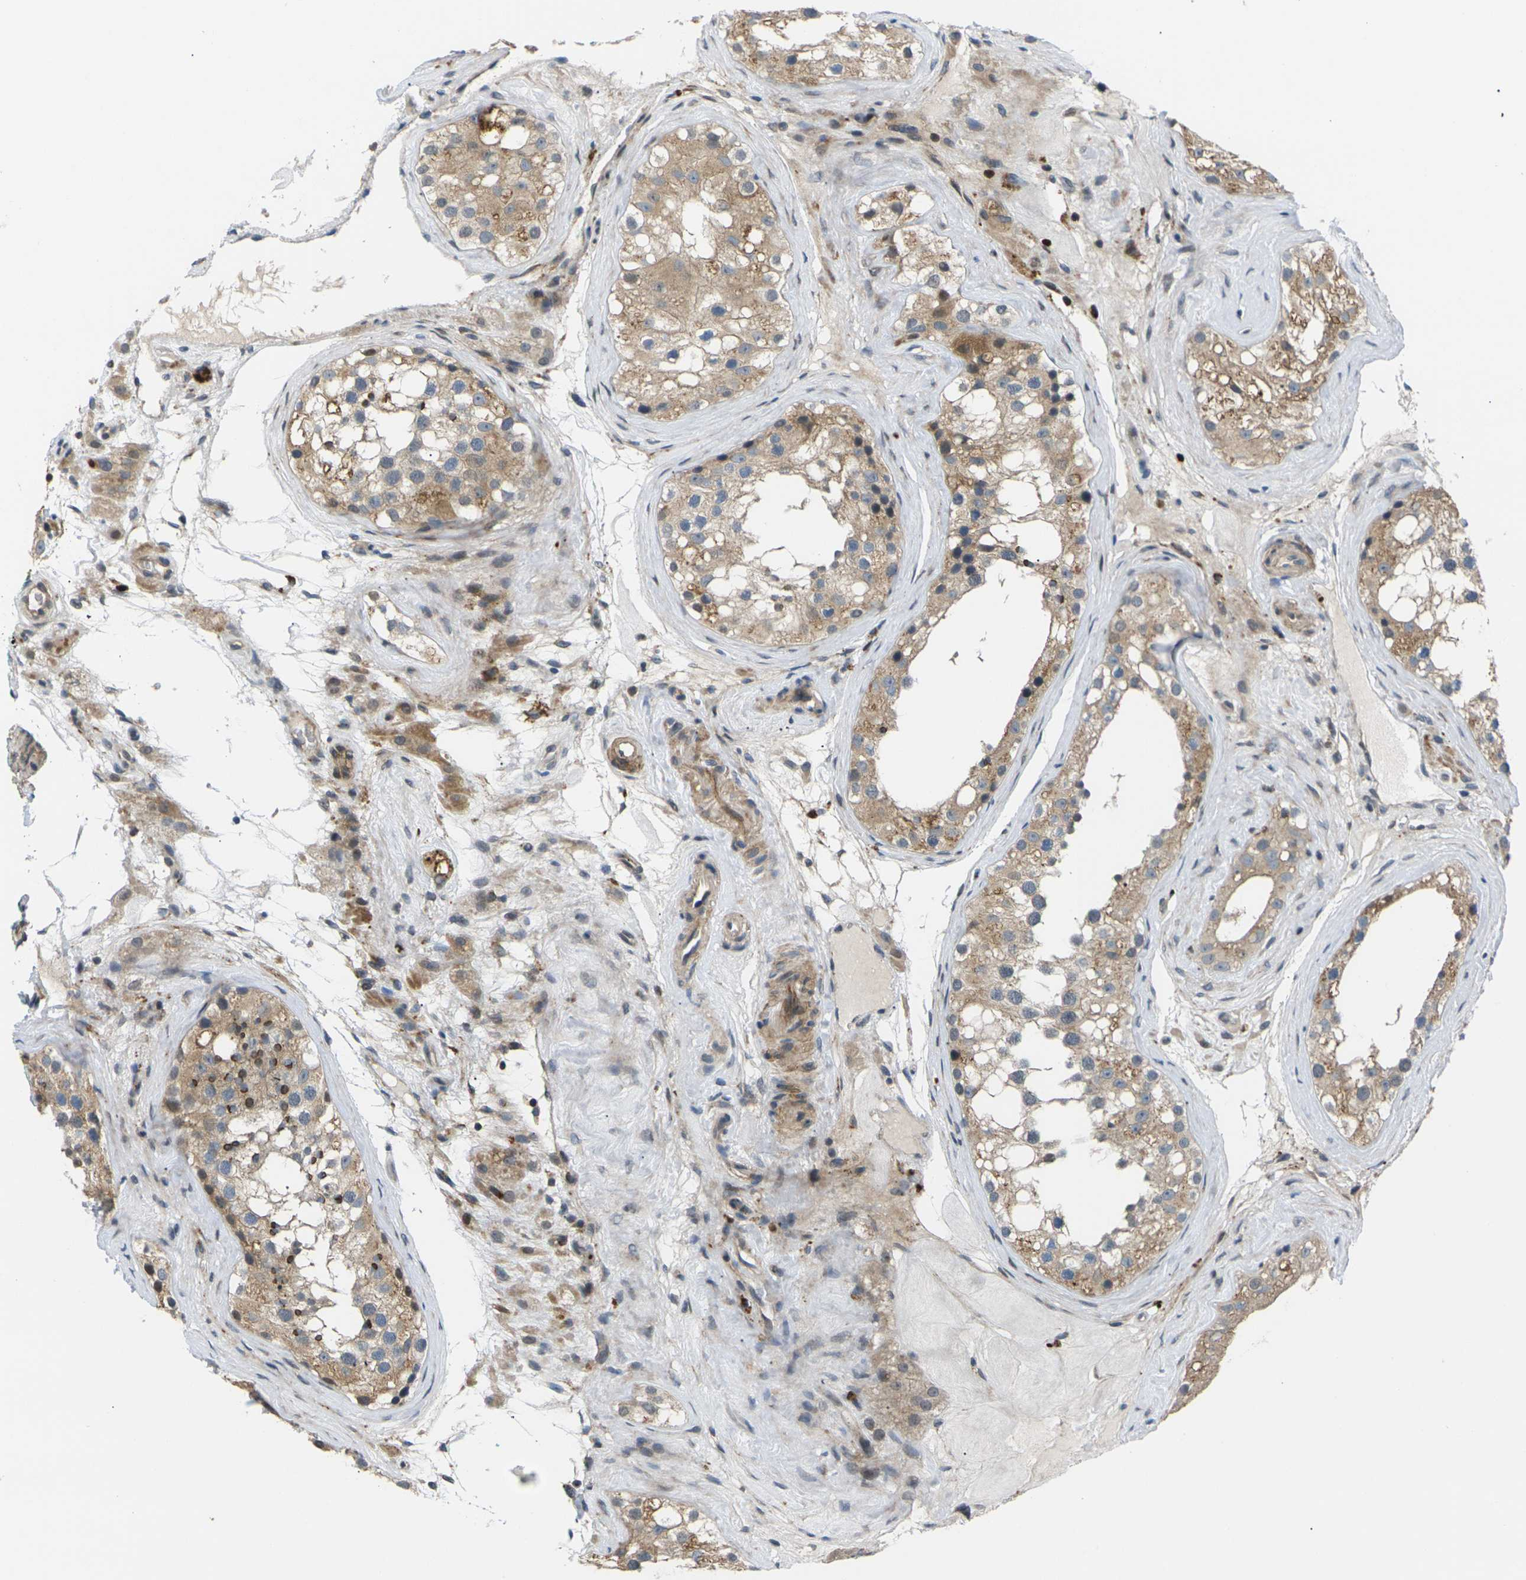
{"staining": {"intensity": "moderate", "quantity": ">75%", "location": "cytoplasmic/membranous"}, "tissue": "testis", "cell_type": "Cells in seminiferous ducts", "image_type": "normal", "snomed": [{"axis": "morphology", "description": "Normal tissue, NOS"}, {"axis": "morphology", "description": "Seminoma, NOS"}, {"axis": "topography", "description": "Testis"}], "caption": "Protein staining of unremarkable testis displays moderate cytoplasmic/membranous staining in about >75% of cells in seminiferous ducts.", "gene": "RPS6KA3", "patient": {"sex": "male", "age": 71}}